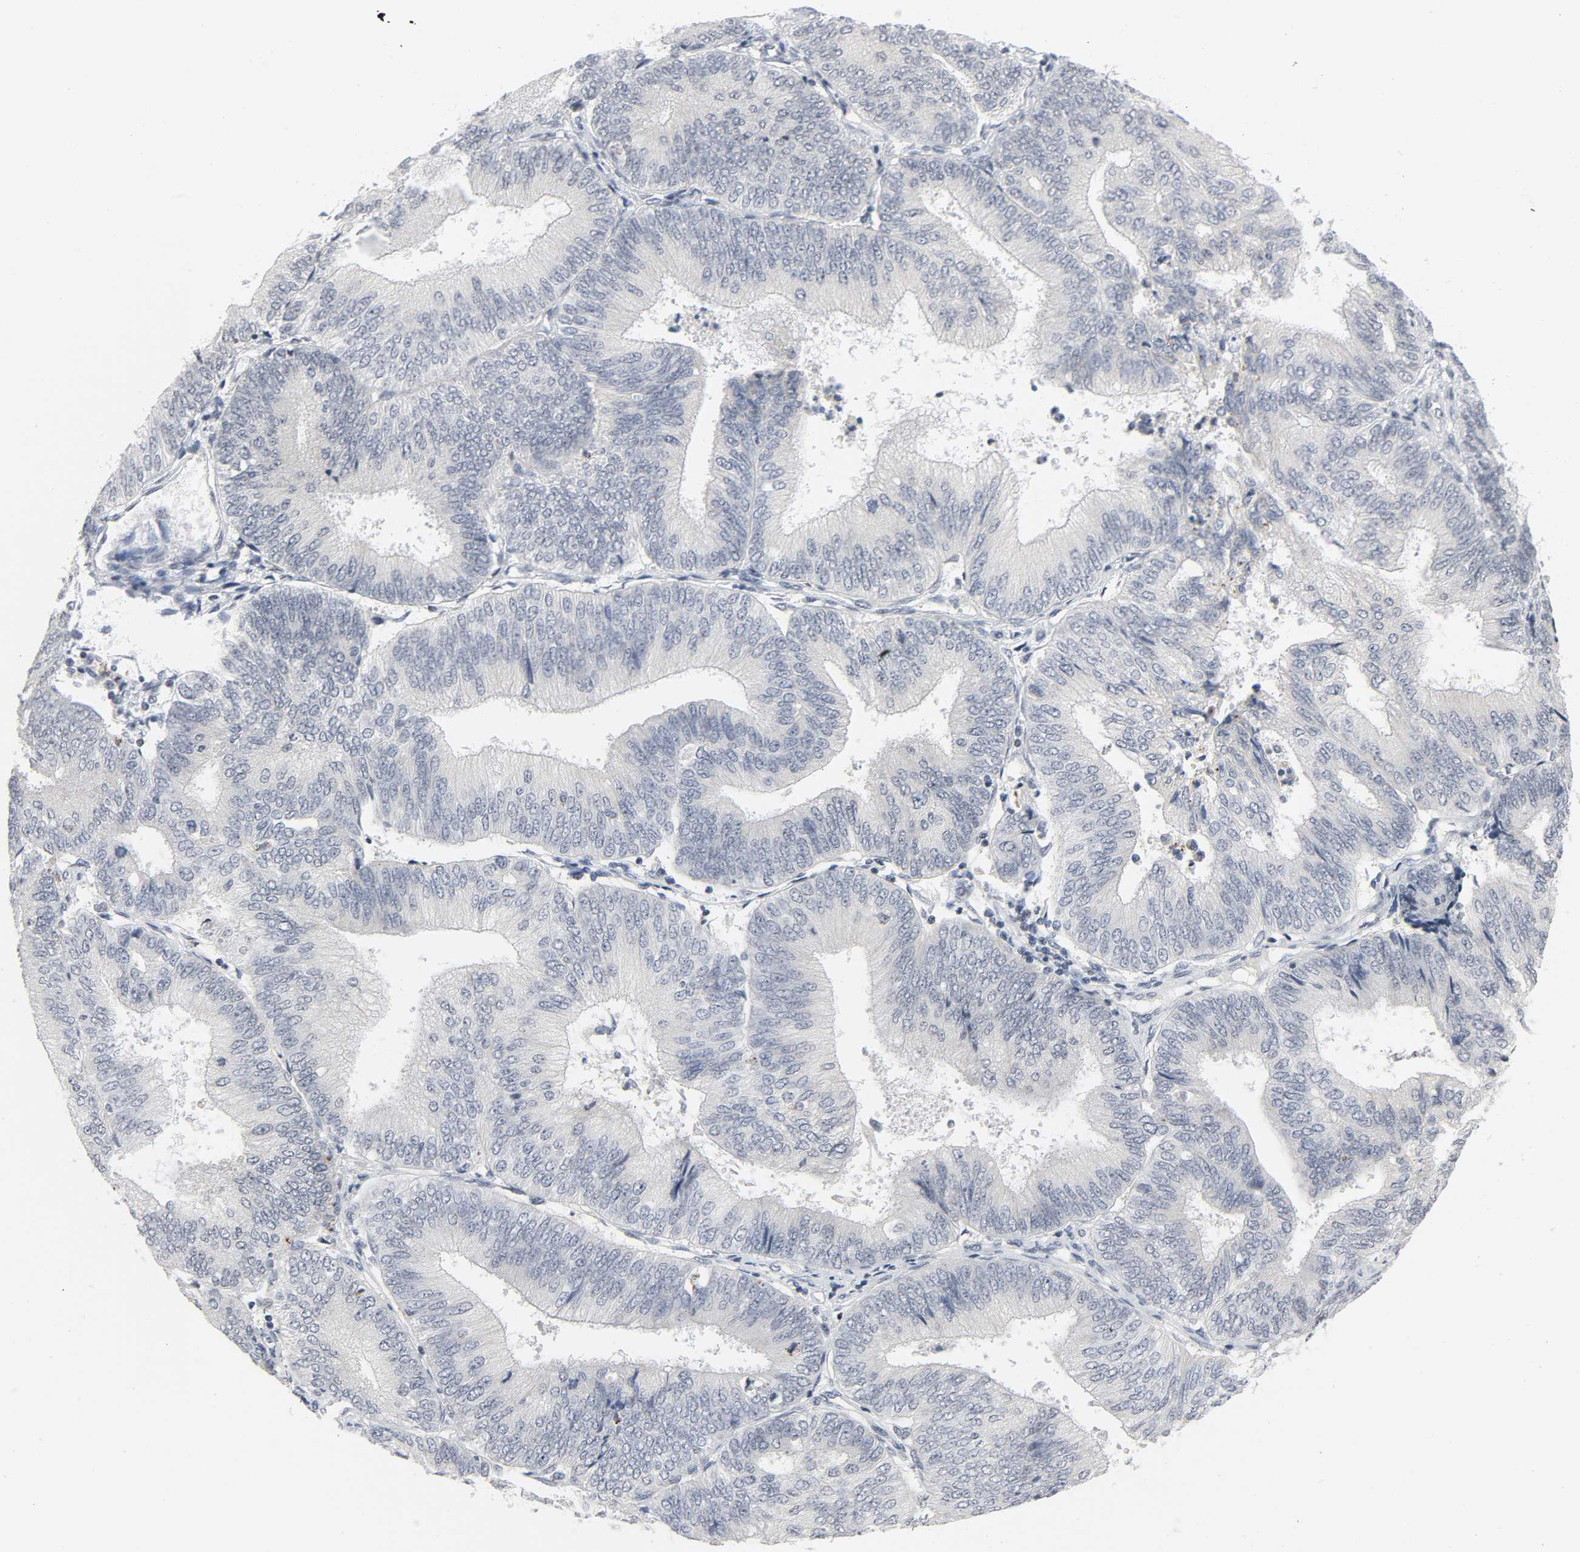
{"staining": {"intensity": "negative", "quantity": "none", "location": "none"}, "tissue": "endometrial cancer", "cell_type": "Tumor cells", "image_type": "cancer", "snomed": [{"axis": "morphology", "description": "Adenocarcinoma, NOS"}, {"axis": "topography", "description": "Endometrium"}], "caption": "This is an immunohistochemistry micrograph of adenocarcinoma (endometrial). There is no expression in tumor cells.", "gene": "GABPA", "patient": {"sex": "female", "age": 79}}